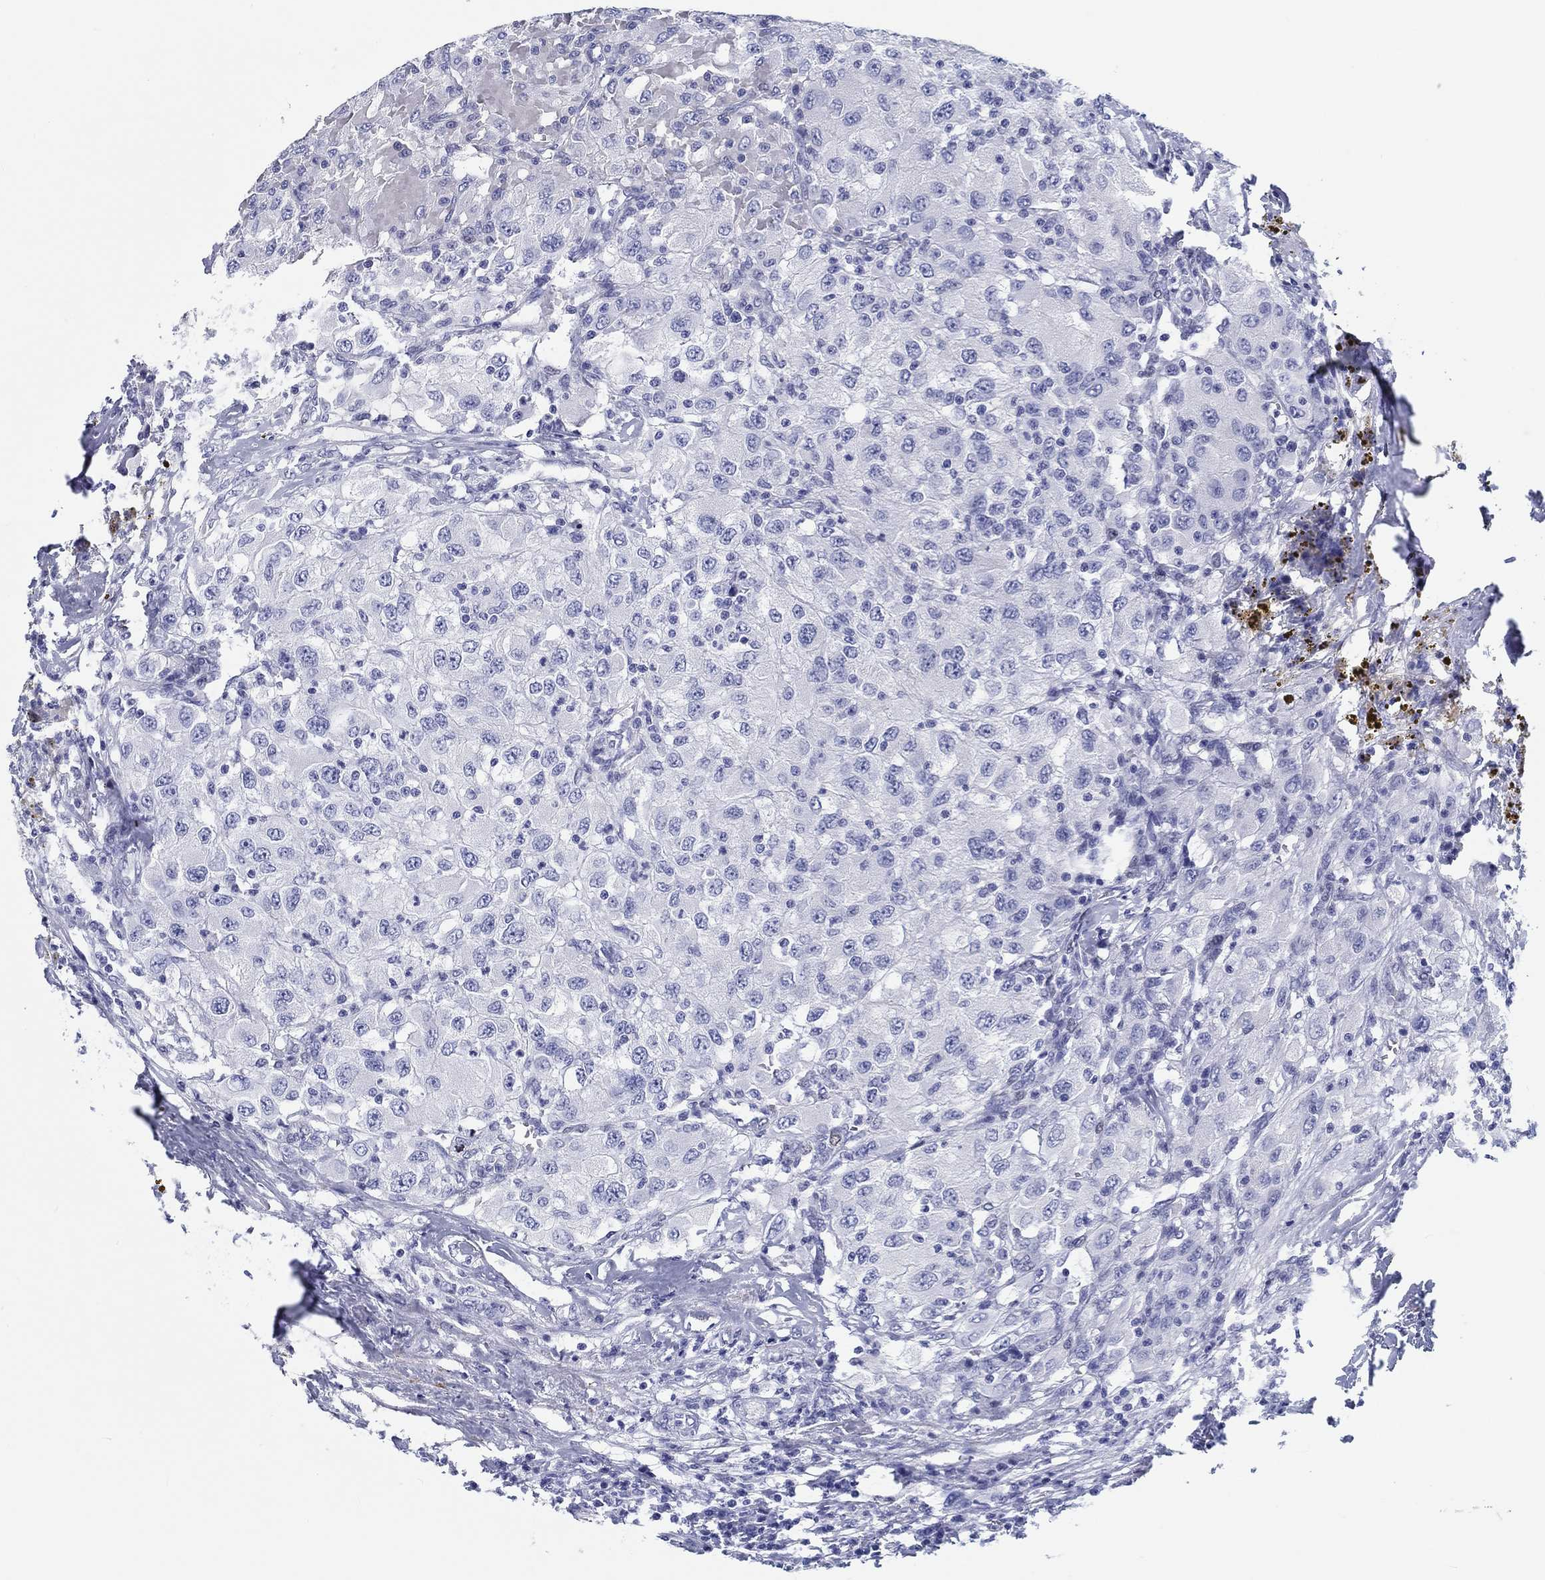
{"staining": {"intensity": "negative", "quantity": "none", "location": "none"}, "tissue": "renal cancer", "cell_type": "Tumor cells", "image_type": "cancer", "snomed": [{"axis": "morphology", "description": "Adenocarcinoma, NOS"}, {"axis": "topography", "description": "Kidney"}], "caption": "There is no significant staining in tumor cells of renal cancer (adenocarcinoma).", "gene": "H1-1", "patient": {"sex": "female", "age": 67}}